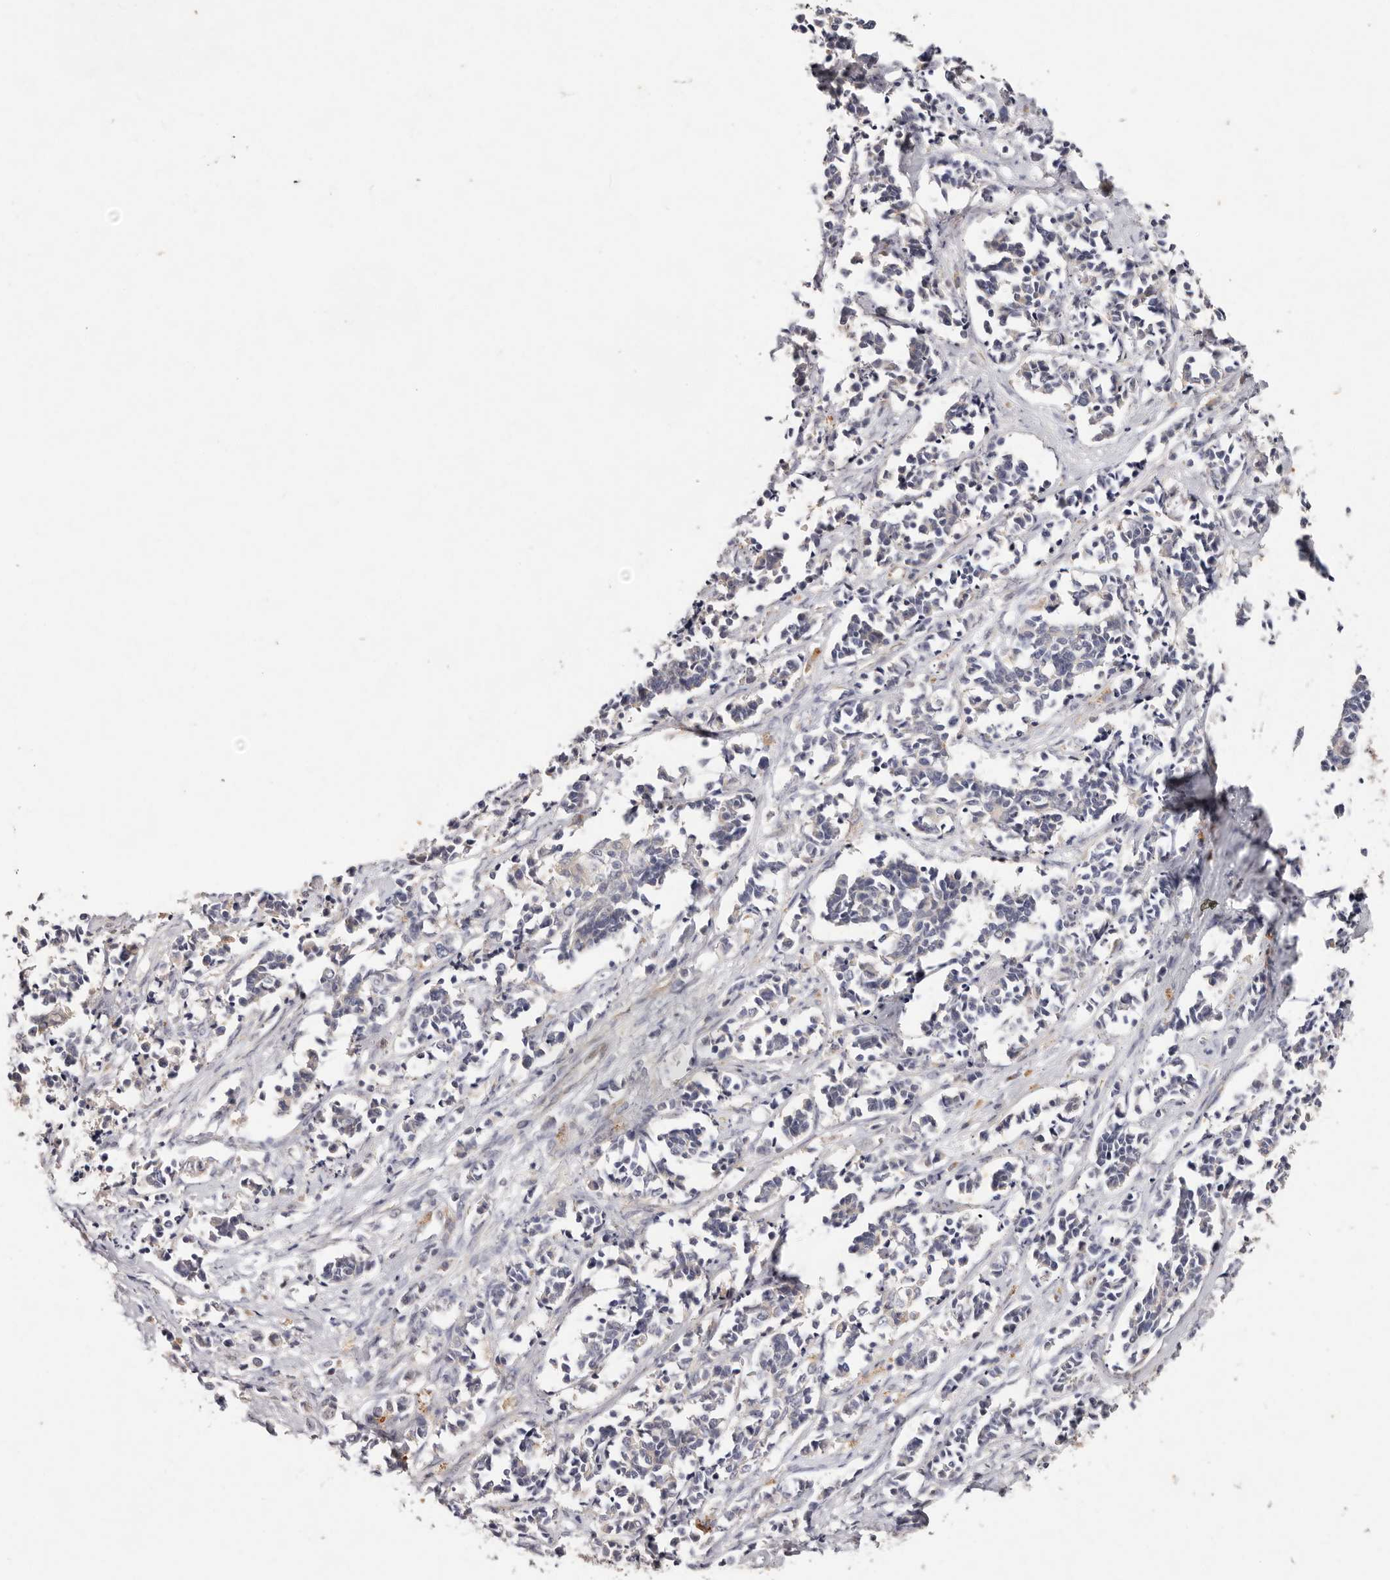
{"staining": {"intensity": "negative", "quantity": "none", "location": "none"}, "tissue": "cervical cancer", "cell_type": "Tumor cells", "image_type": "cancer", "snomed": [{"axis": "morphology", "description": "Normal tissue, NOS"}, {"axis": "morphology", "description": "Squamous cell carcinoma, NOS"}, {"axis": "topography", "description": "Cervix"}], "caption": "IHC of human cervical cancer reveals no expression in tumor cells.", "gene": "THBS3", "patient": {"sex": "female", "age": 35}}